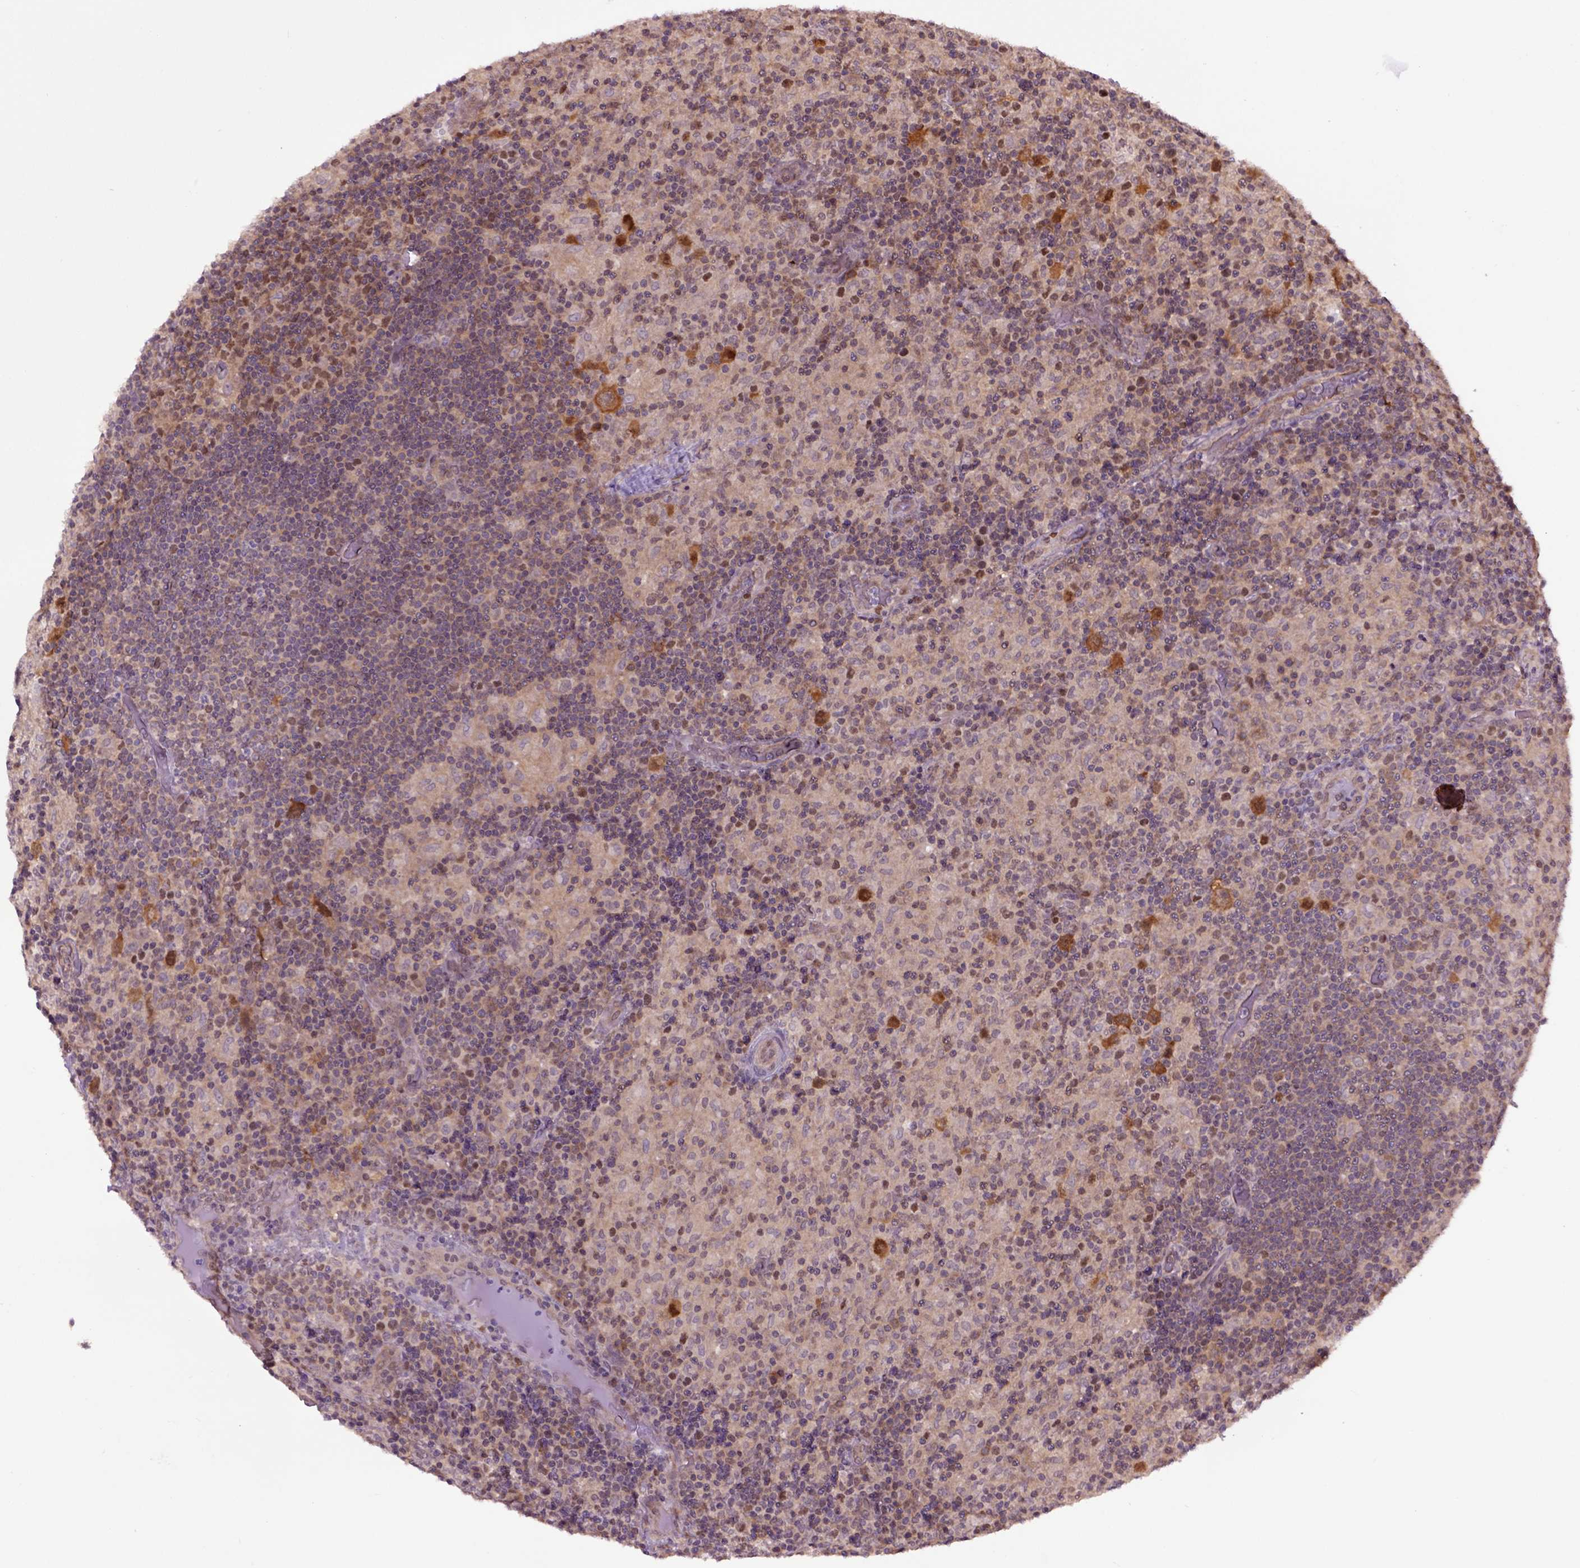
{"staining": {"intensity": "weak", "quantity": ">75%", "location": "cytoplasmic/membranous"}, "tissue": "lymphoma", "cell_type": "Tumor cells", "image_type": "cancer", "snomed": [{"axis": "morphology", "description": "Hodgkin's disease, NOS"}, {"axis": "topography", "description": "Lymph node"}], "caption": "Protein analysis of lymphoma tissue reveals weak cytoplasmic/membranous positivity in about >75% of tumor cells. Nuclei are stained in blue.", "gene": "WDR48", "patient": {"sex": "male", "age": 70}}